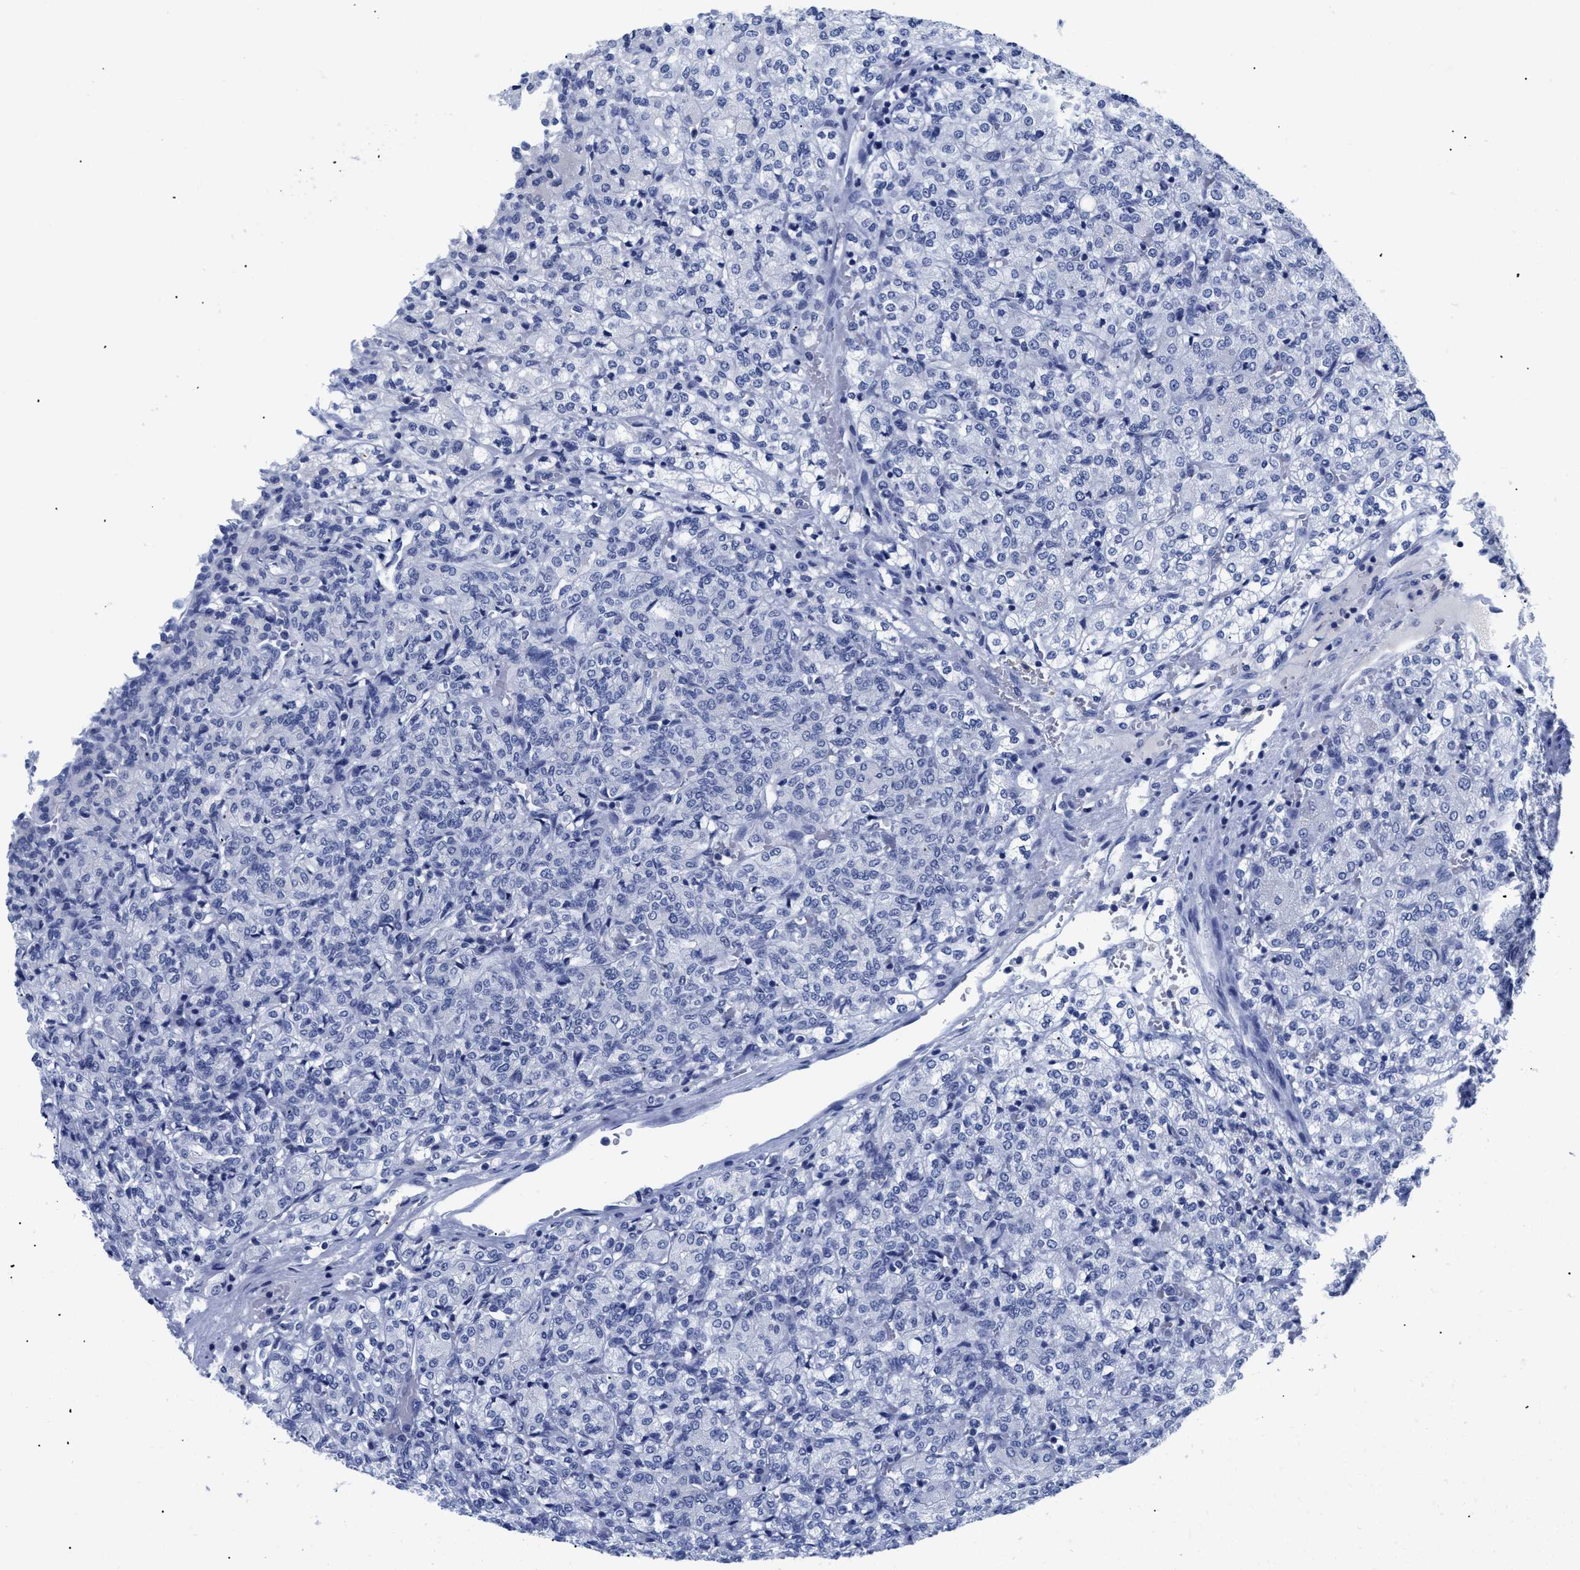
{"staining": {"intensity": "negative", "quantity": "none", "location": "none"}, "tissue": "renal cancer", "cell_type": "Tumor cells", "image_type": "cancer", "snomed": [{"axis": "morphology", "description": "Adenocarcinoma, NOS"}, {"axis": "topography", "description": "Kidney"}], "caption": "Immunohistochemical staining of human renal adenocarcinoma reveals no significant positivity in tumor cells. Brightfield microscopy of immunohistochemistry stained with DAB (3,3'-diaminobenzidine) (brown) and hematoxylin (blue), captured at high magnification.", "gene": "TREML1", "patient": {"sex": "male", "age": 77}}